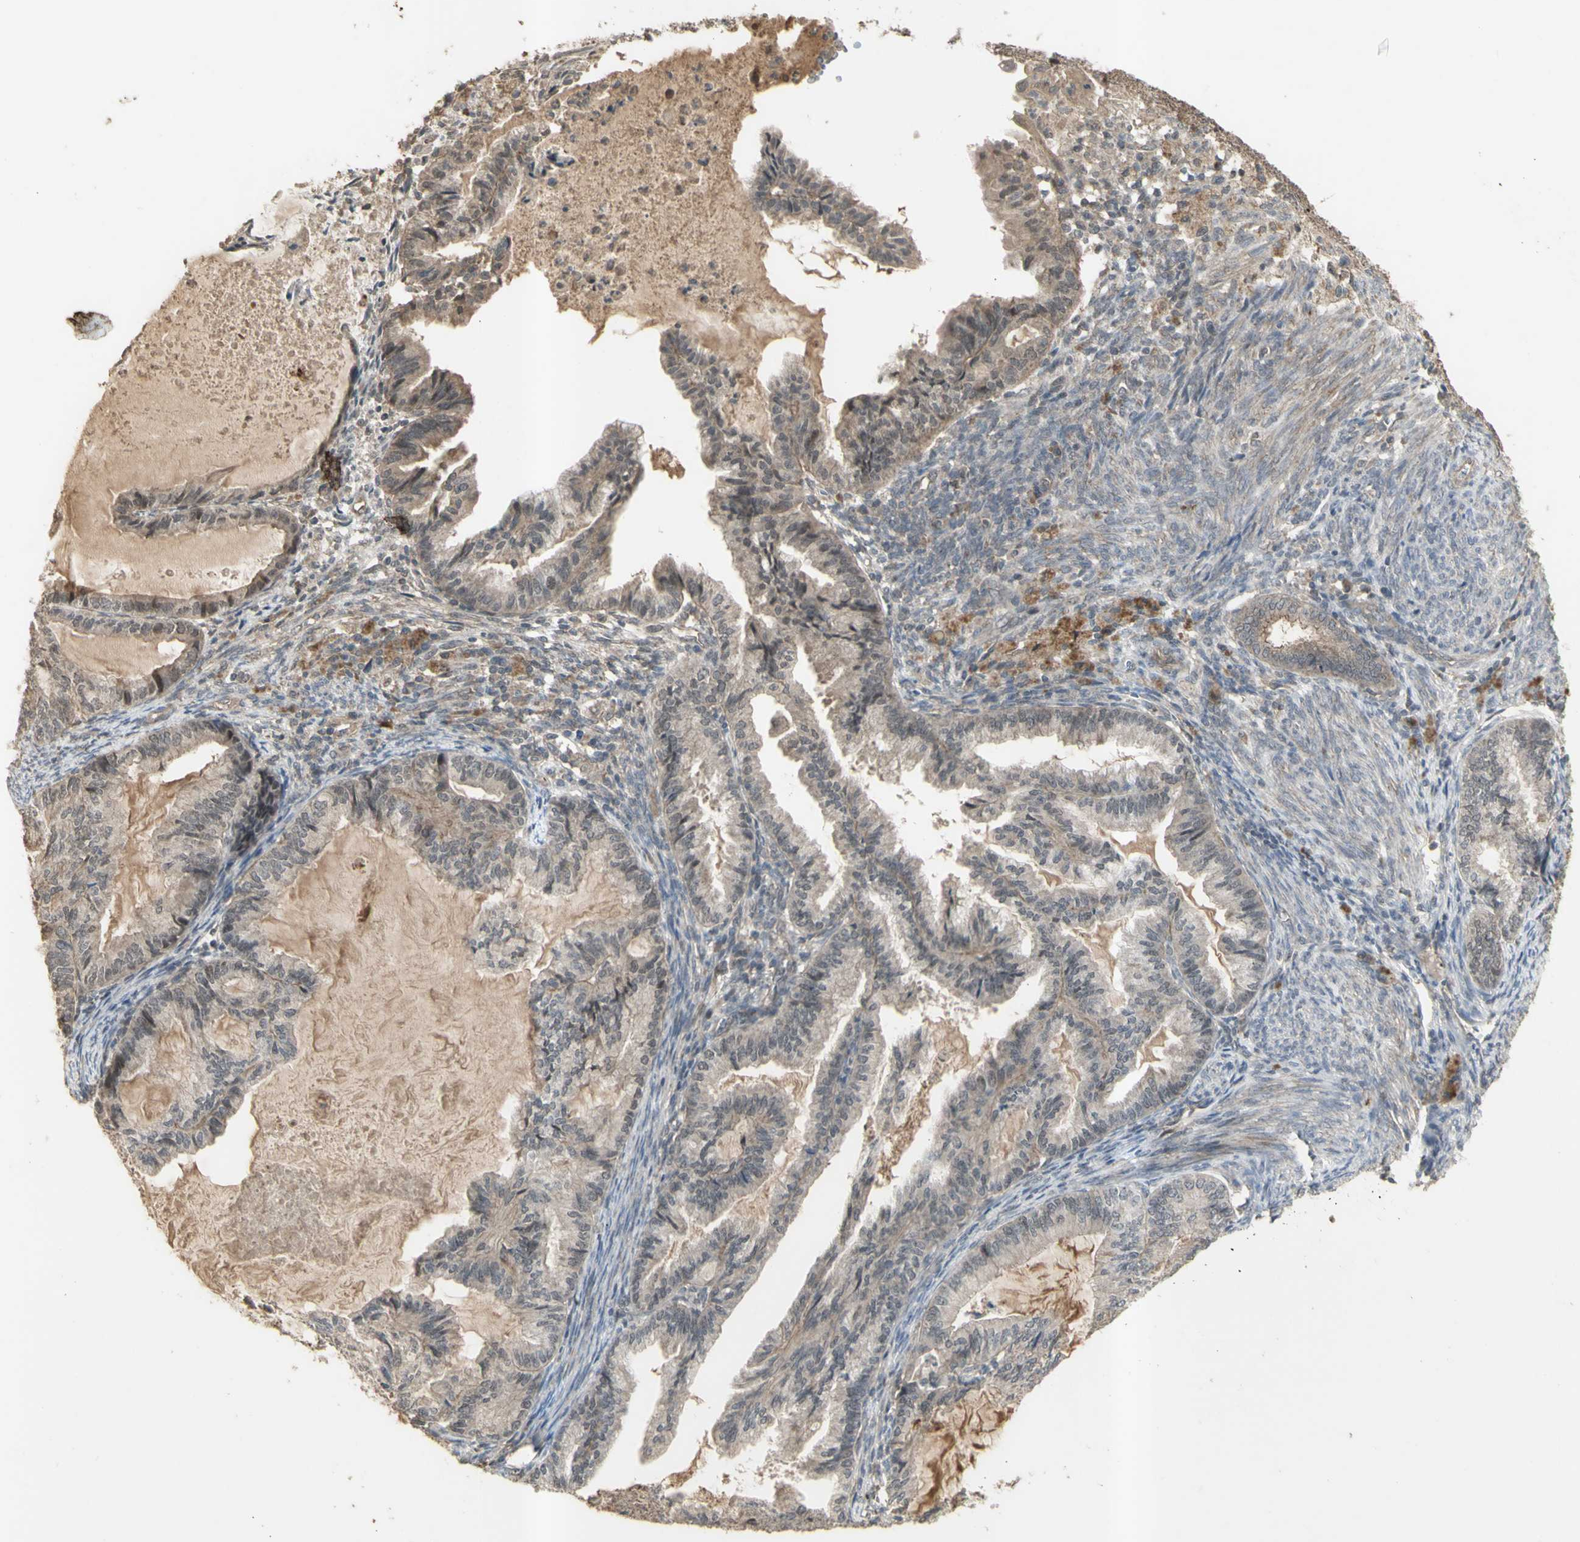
{"staining": {"intensity": "weak", "quantity": ">75%", "location": "cytoplasmic/membranous,nuclear"}, "tissue": "cervical cancer", "cell_type": "Tumor cells", "image_type": "cancer", "snomed": [{"axis": "morphology", "description": "Normal tissue, NOS"}, {"axis": "morphology", "description": "Adenocarcinoma, NOS"}, {"axis": "topography", "description": "Cervix"}, {"axis": "topography", "description": "Endometrium"}], "caption": "A photomicrograph of cervical adenocarcinoma stained for a protein reveals weak cytoplasmic/membranous and nuclear brown staining in tumor cells.", "gene": "ALOX12", "patient": {"sex": "female", "age": 86}}